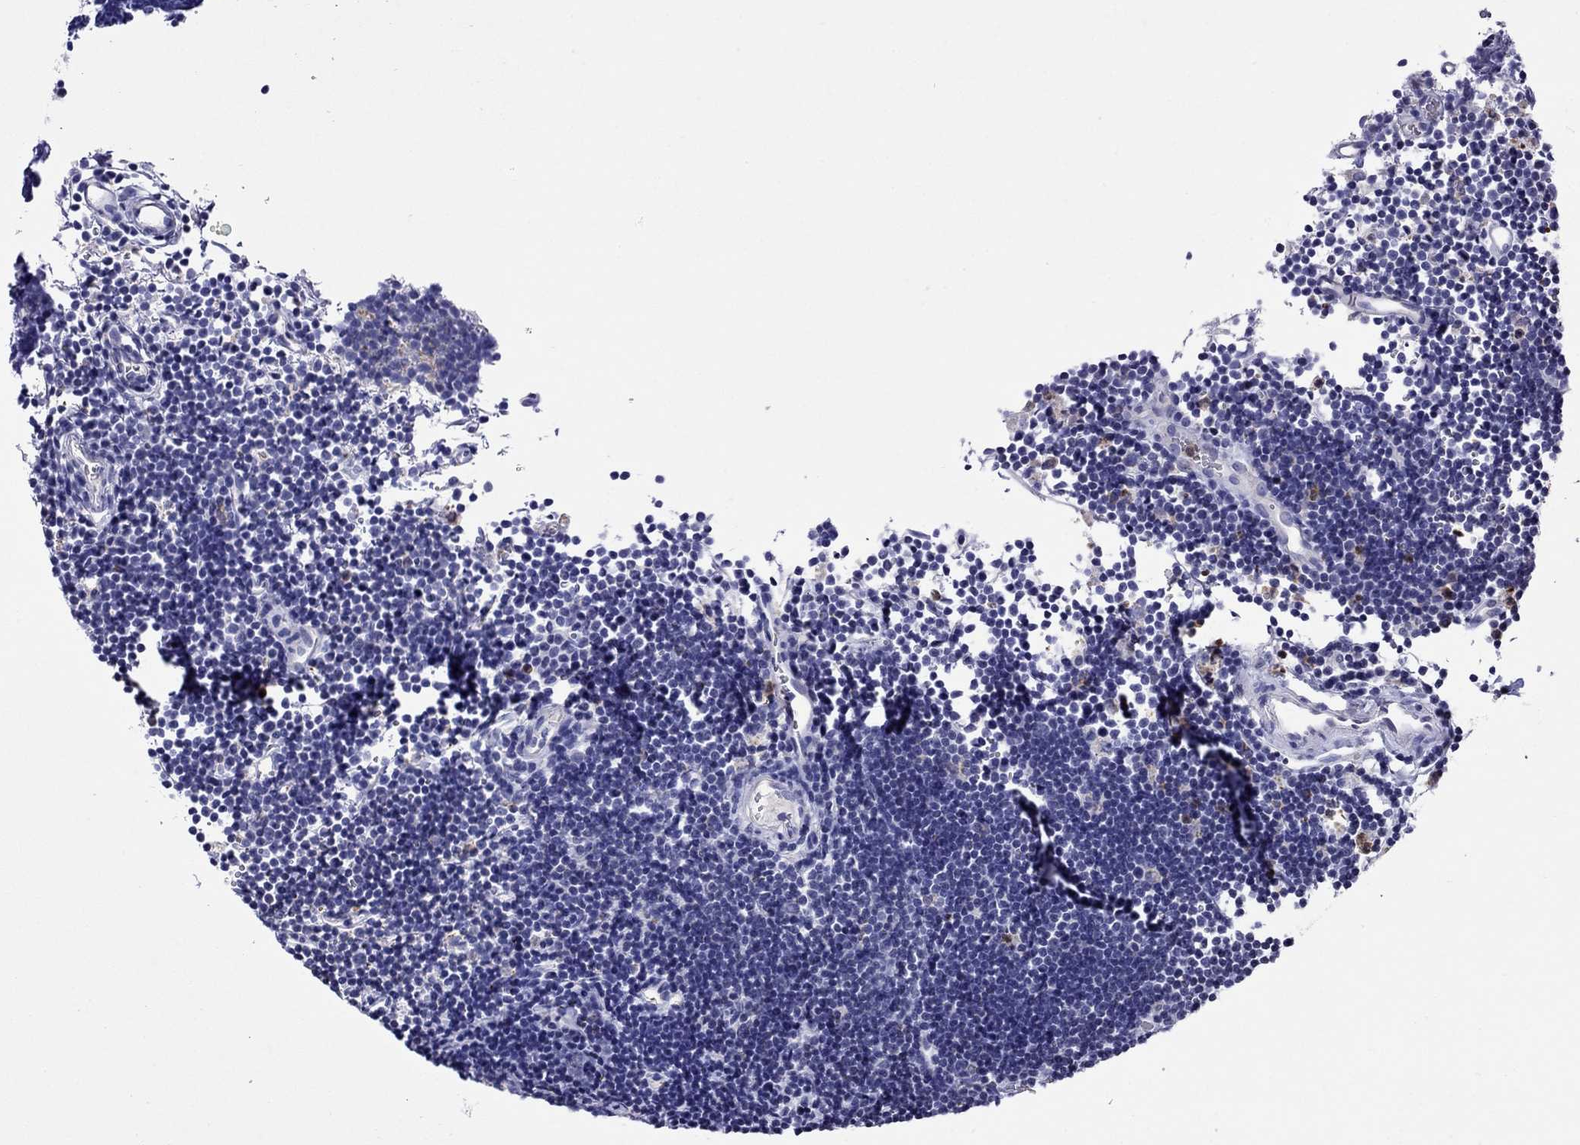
{"staining": {"intensity": "negative", "quantity": "none", "location": "none"}, "tissue": "lymphoma", "cell_type": "Tumor cells", "image_type": "cancer", "snomed": [{"axis": "morphology", "description": "Malignant lymphoma, non-Hodgkin's type, Low grade"}, {"axis": "topography", "description": "Brain"}], "caption": "IHC photomicrograph of low-grade malignant lymphoma, non-Hodgkin's type stained for a protein (brown), which reveals no expression in tumor cells.", "gene": "SCG2", "patient": {"sex": "female", "age": 66}}